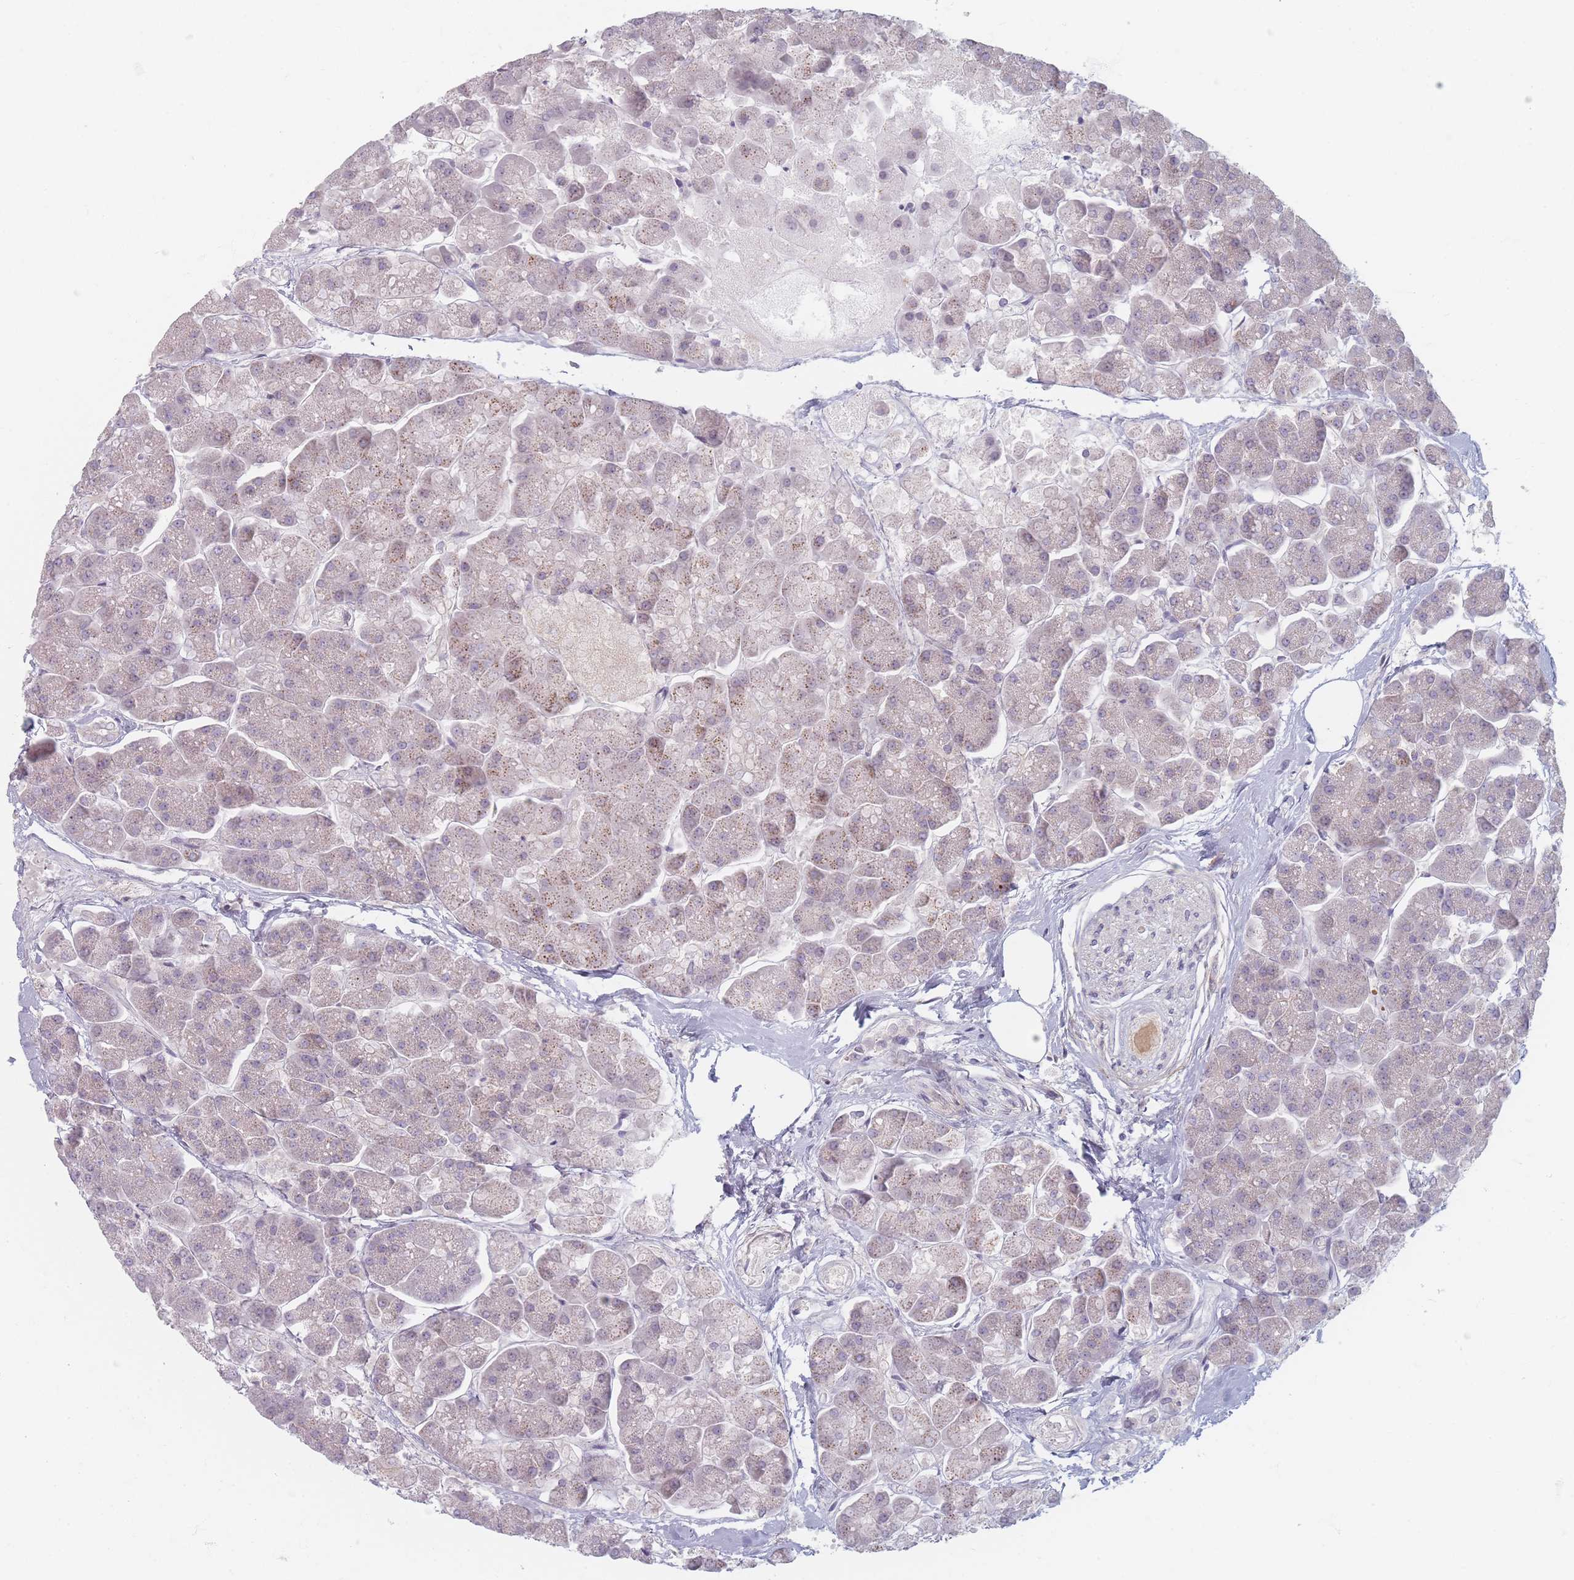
{"staining": {"intensity": "weak", "quantity": "<25%", "location": "cytoplasmic/membranous"}, "tissue": "pancreas", "cell_type": "Exocrine glandular cells", "image_type": "normal", "snomed": [{"axis": "morphology", "description": "Normal tissue, NOS"}, {"axis": "topography", "description": "Pancreas"}, {"axis": "topography", "description": "Peripheral nerve tissue"}], "caption": "This is an immunohistochemistry (IHC) photomicrograph of unremarkable pancreas. There is no expression in exocrine glandular cells.", "gene": "TMOD1", "patient": {"sex": "male", "age": 54}}